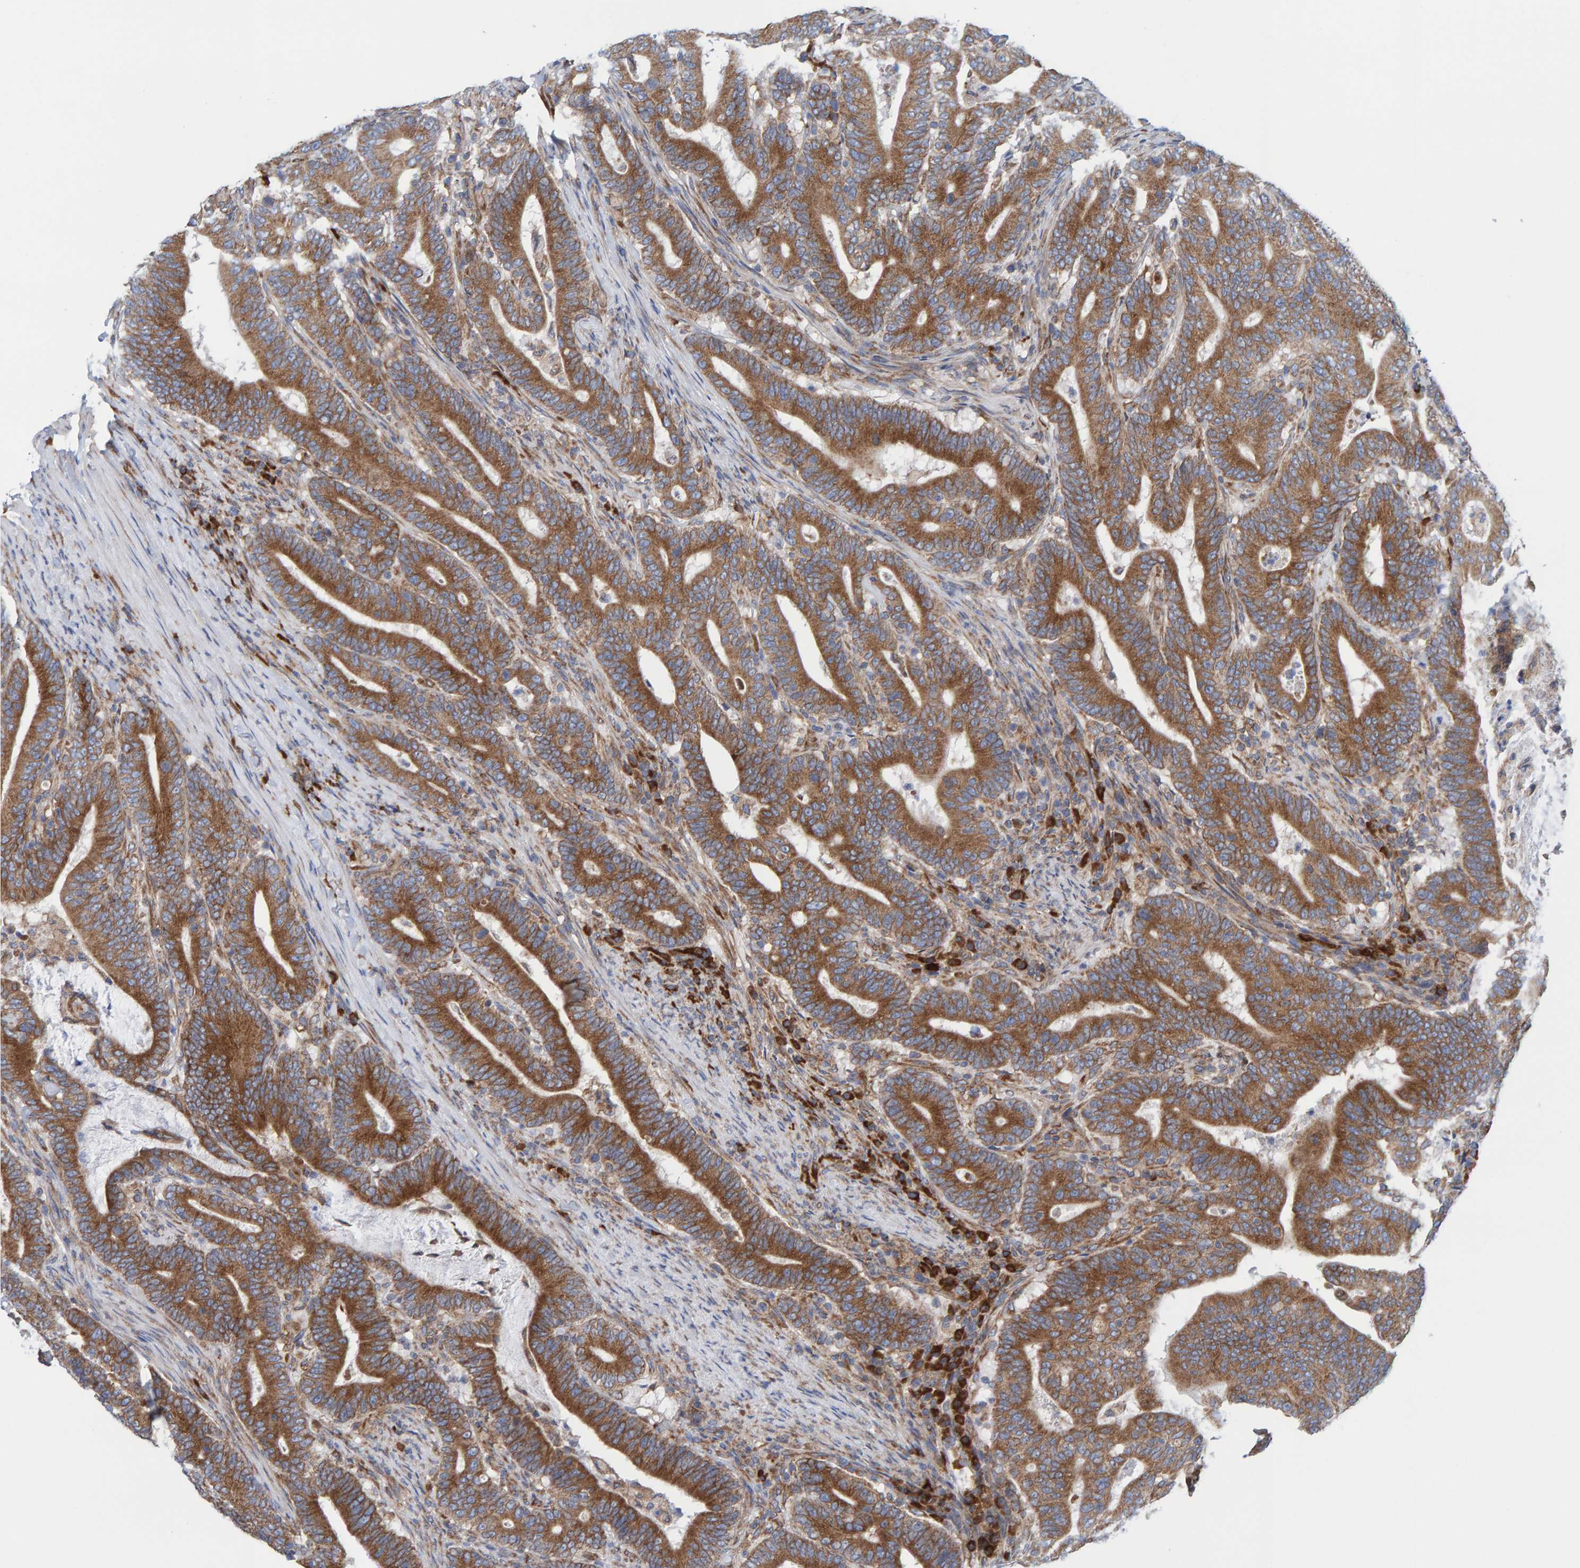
{"staining": {"intensity": "moderate", "quantity": ">75%", "location": "cytoplasmic/membranous"}, "tissue": "colorectal cancer", "cell_type": "Tumor cells", "image_type": "cancer", "snomed": [{"axis": "morphology", "description": "Adenocarcinoma, NOS"}, {"axis": "topography", "description": "Colon"}], "caption": "Immunohistochemical staining of human colorectal cancer (adenocarcinoma) exhibits moderate cytoplasmic/membranous protein expression in about >75% of tumor cells. Nuclei are stained in blue.", "gene": "CDK5RAP3", "patient": {"sex": "female", "age": 66}}